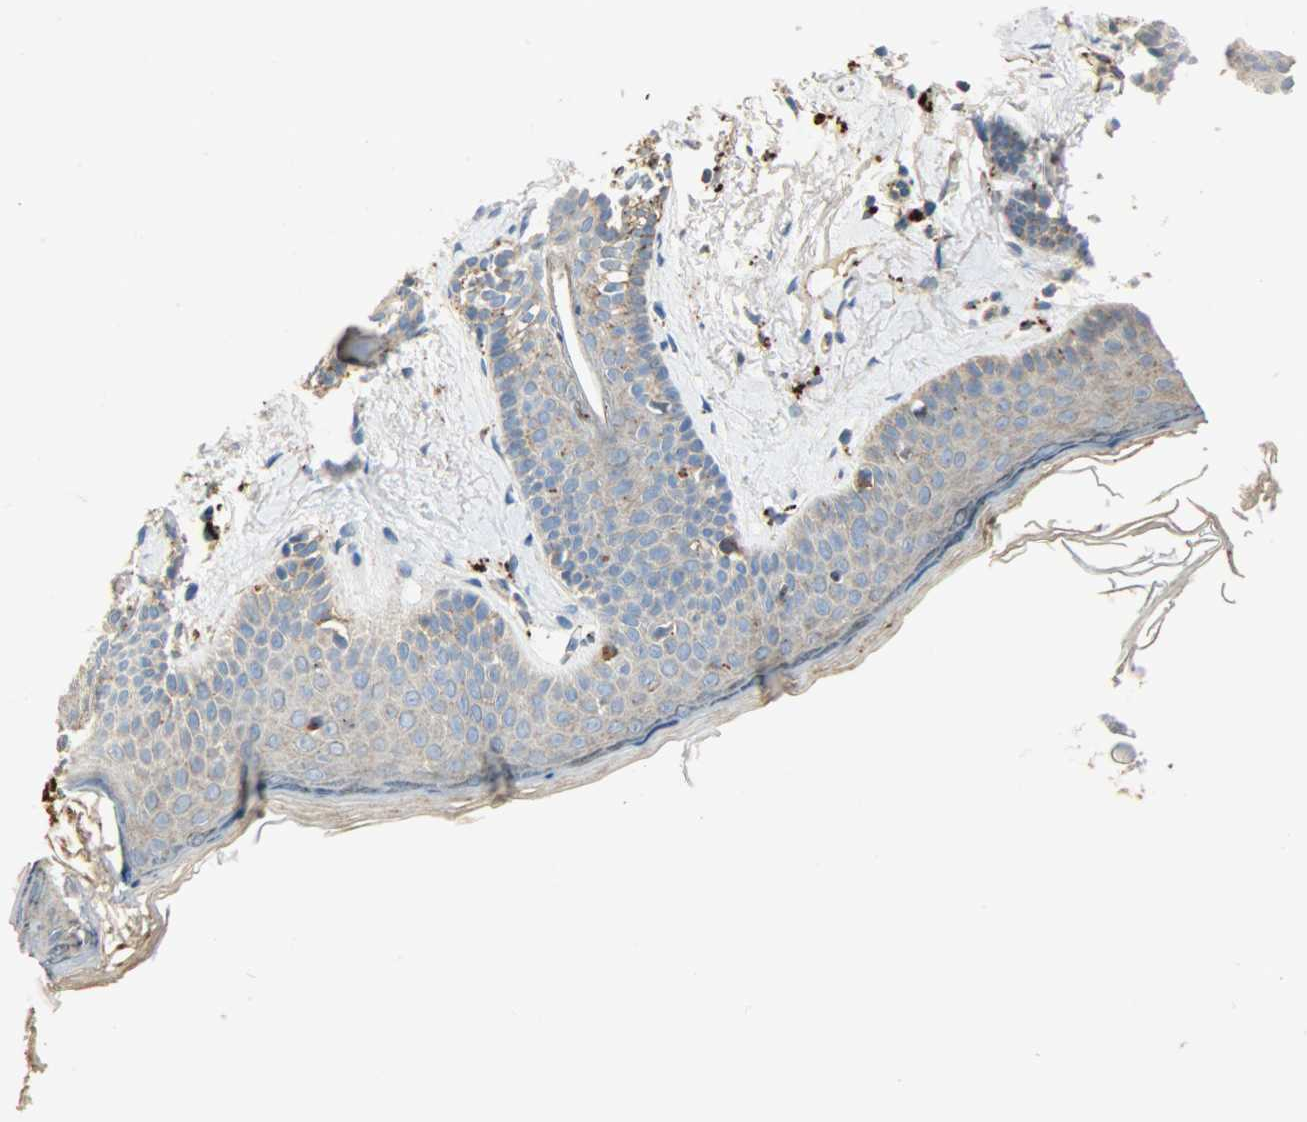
{"staining": {"intensity": "weak", "quantity": "25%-75%", "location": "cytoplasmic/membranous"}, "tissue": "skin cancer", "cell_type": "Tumor cells", "image_type": "cancer", "snomed": [{"axis": "morphology", "description": "Normal tissue, NOS"}, {"axis": "morphology", "description": "Basal cell carcinoma"}, {"axis": "topography", "description": "Skin"}], "caption": "Basal cell carcinoma (skin) stained for a protein demonstrates weak cytoplasmic/membranous positivity in tumor cells.", "gene": "ASAH1", "patient": {"sex": "female", "age": 69}}